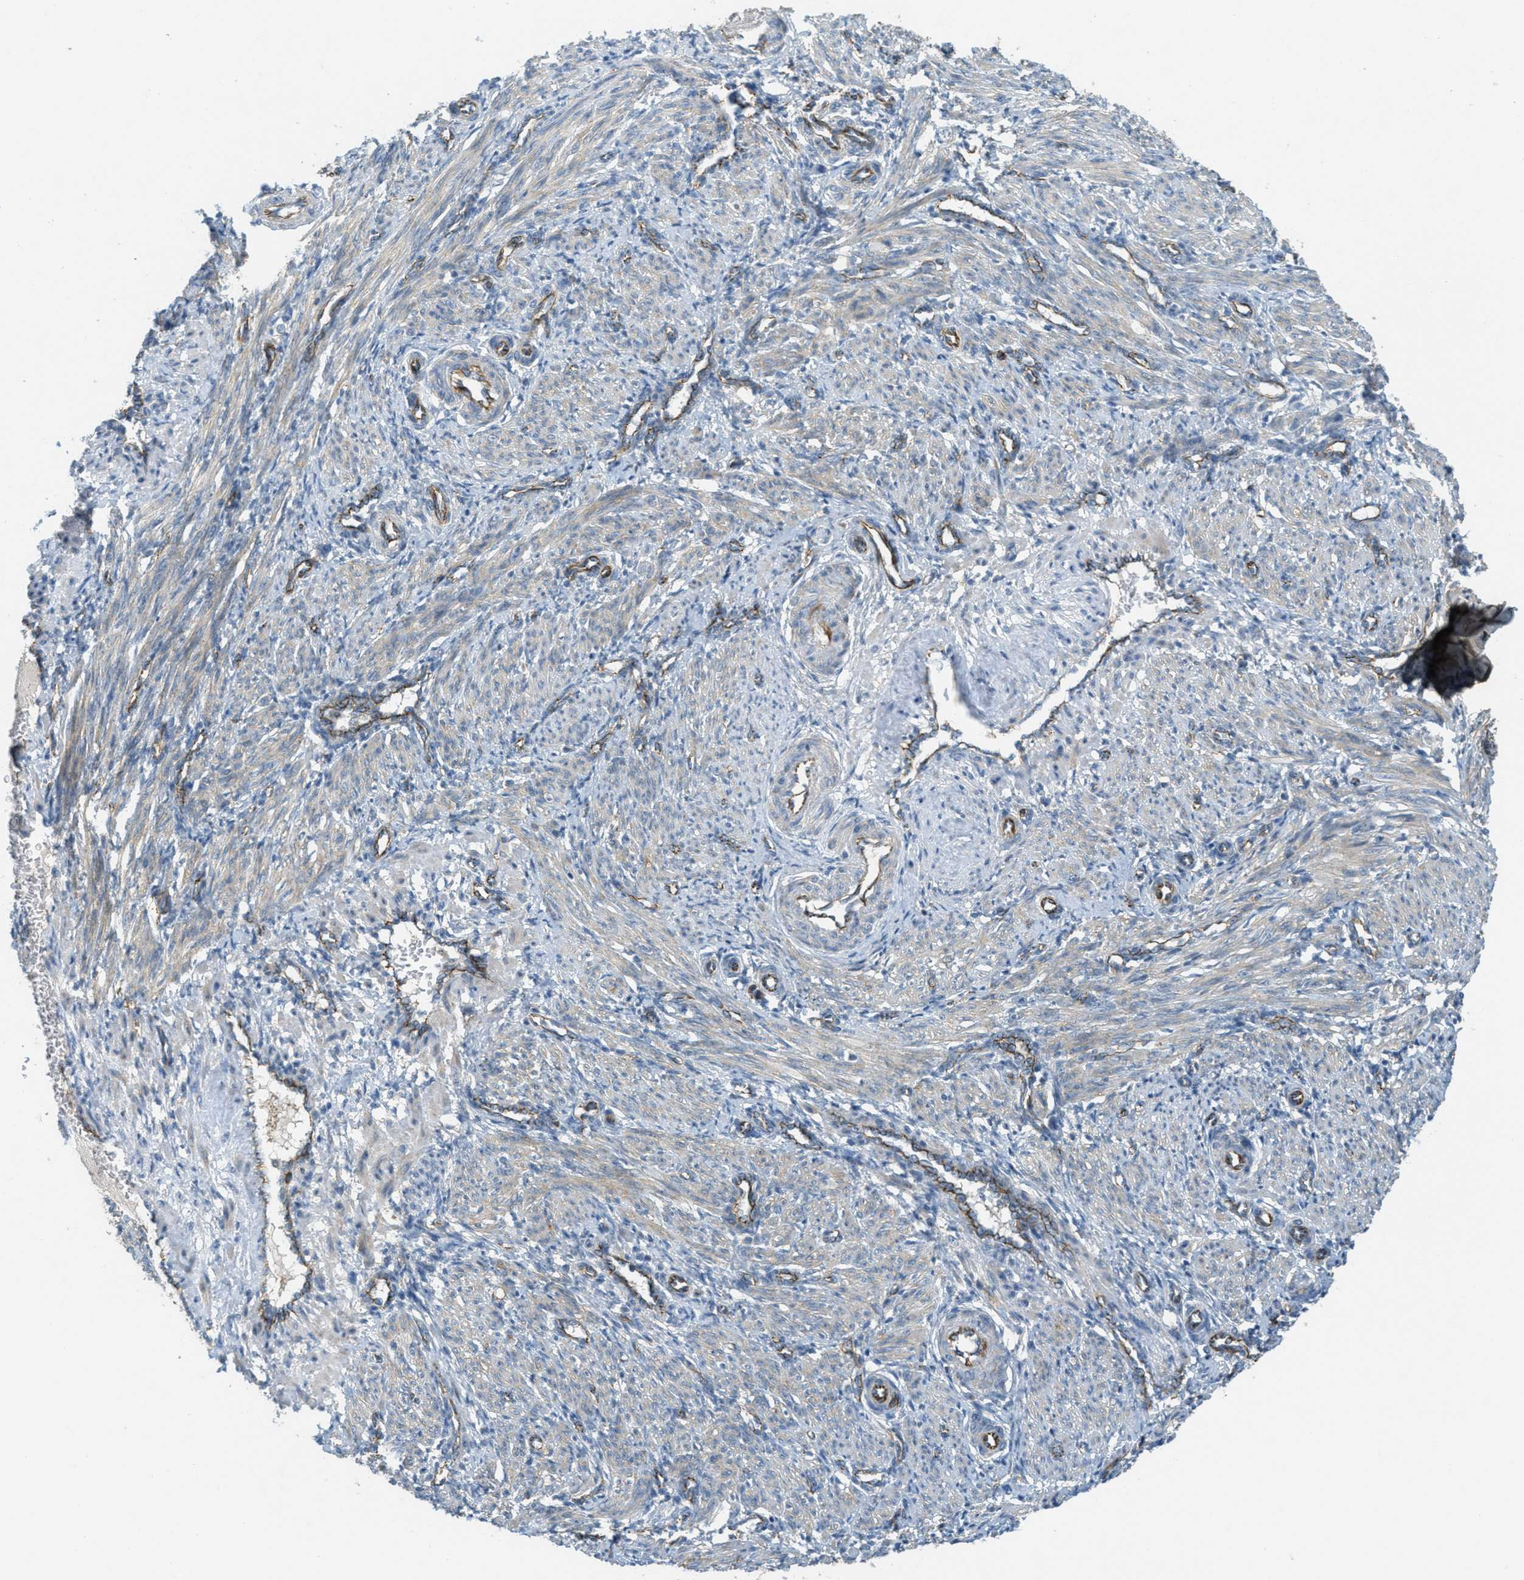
{"staining": {"intensity": "weak", "quantity": "<25%", "location": "cytoplasmic/membranous"}, "tissue": "smooth muscle", "cell_type": "Smooth muscle cells", "image_type": "normal", "snomed": [{"axis": "morphology", "description": "Normal tissue, NOS"}, {"axis": "topography", "description": "Endometrium"}], "caption": "DAB immunohistochemical staining of normal human smooth muscle shows no significant staining in smooth muscle cells. (DAB IHC visualized using brightfield microscopy, high magnification).", "gene": "JCAD", "patient": {"sex": "female", "age": 33}}